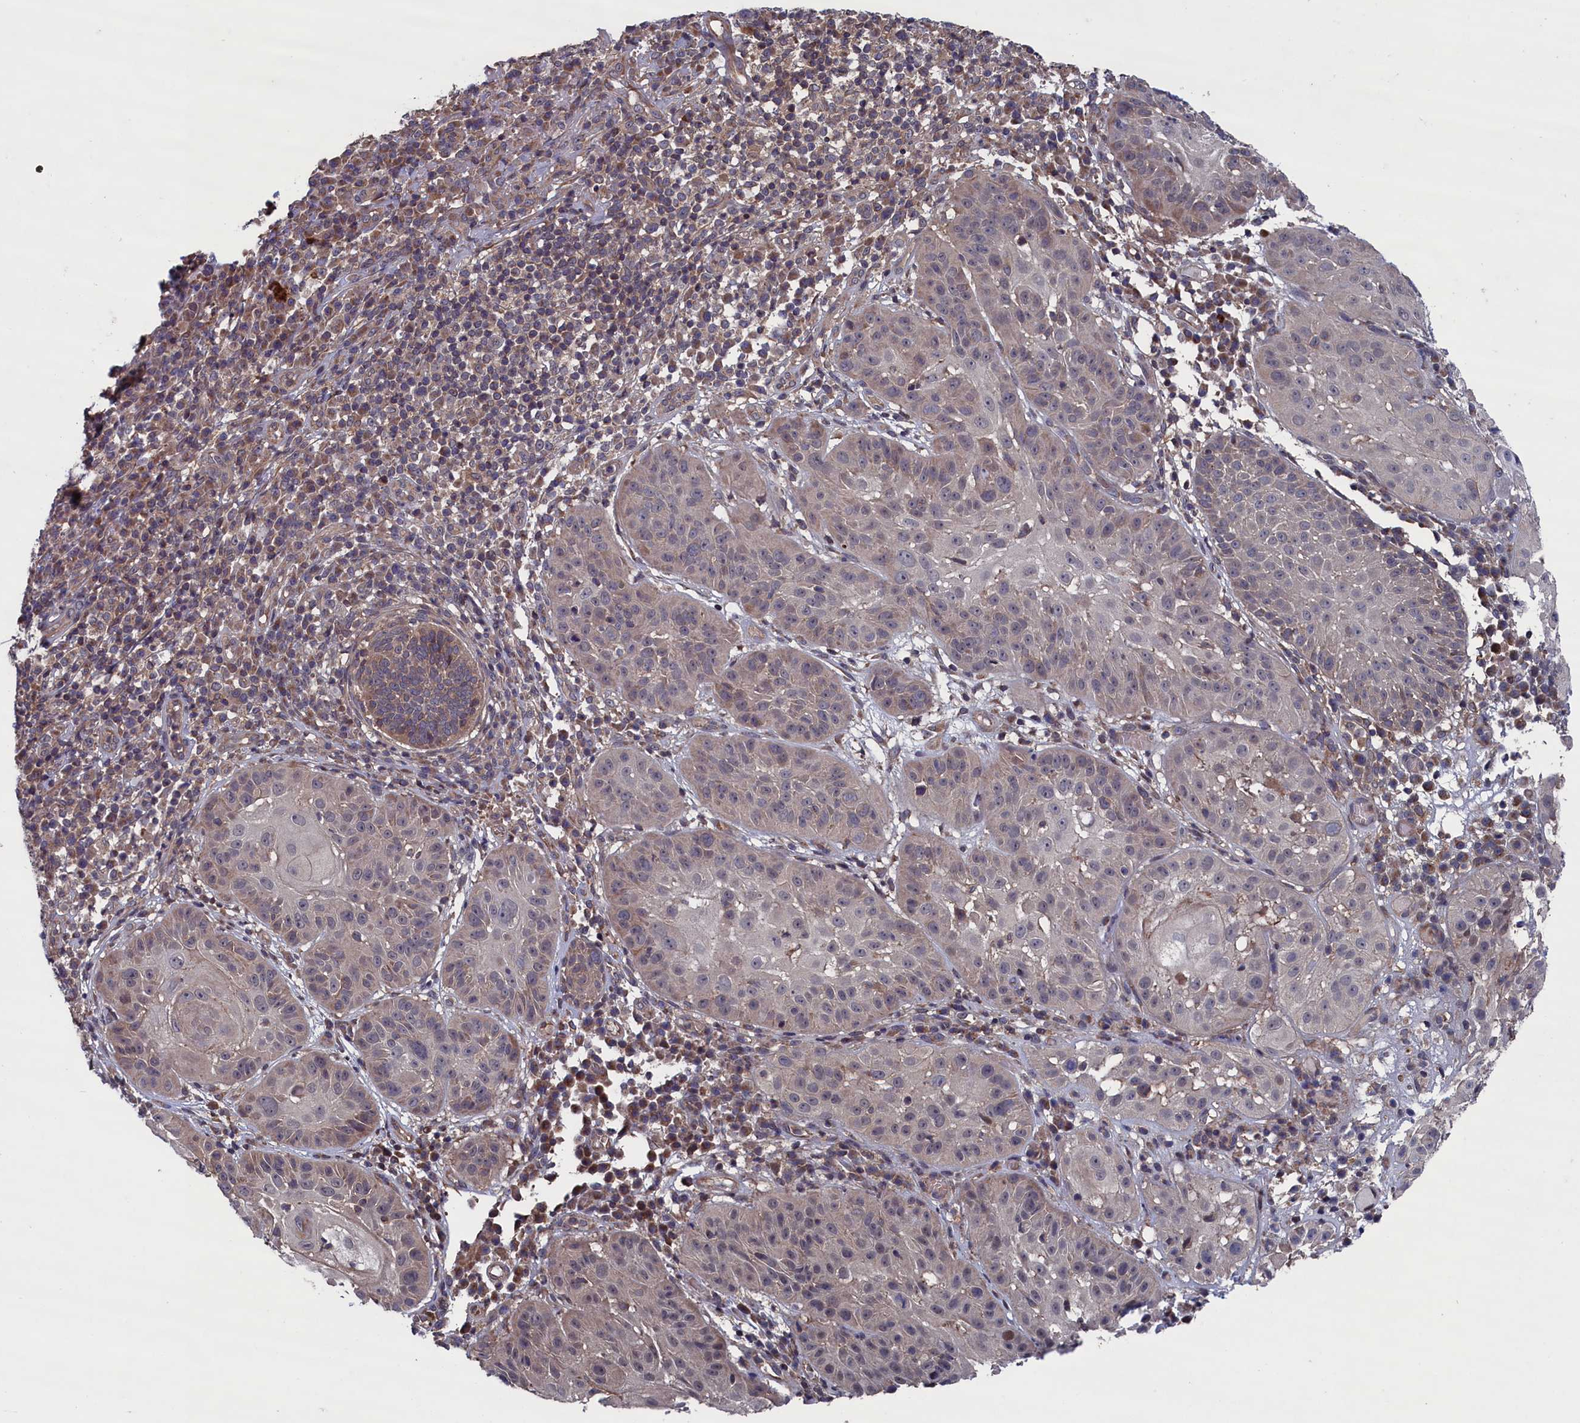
{"staining": {"intensity": "weak", "quantity": "<25%", "location": "cytoplasmic/membranous,nuclear"}, "tissue": "skin cancer", "cell_type": "Tumor cells", "image_type": "cancer", "snomed": [{"axis": "morphology", "description": "Normal tissue, NOS"}, {"axis": "morphology", "description": "Basal cell carcinoma"}, {"axis": "topography", "description": "Skin"}], "caption": "Skin cancer (basal cell carcinoma) was stained to show a protein in brown. There is no significant positivity in tumor cells.", "gene": "SPATA13", "patient": {"sex": "male", "age": 93}}